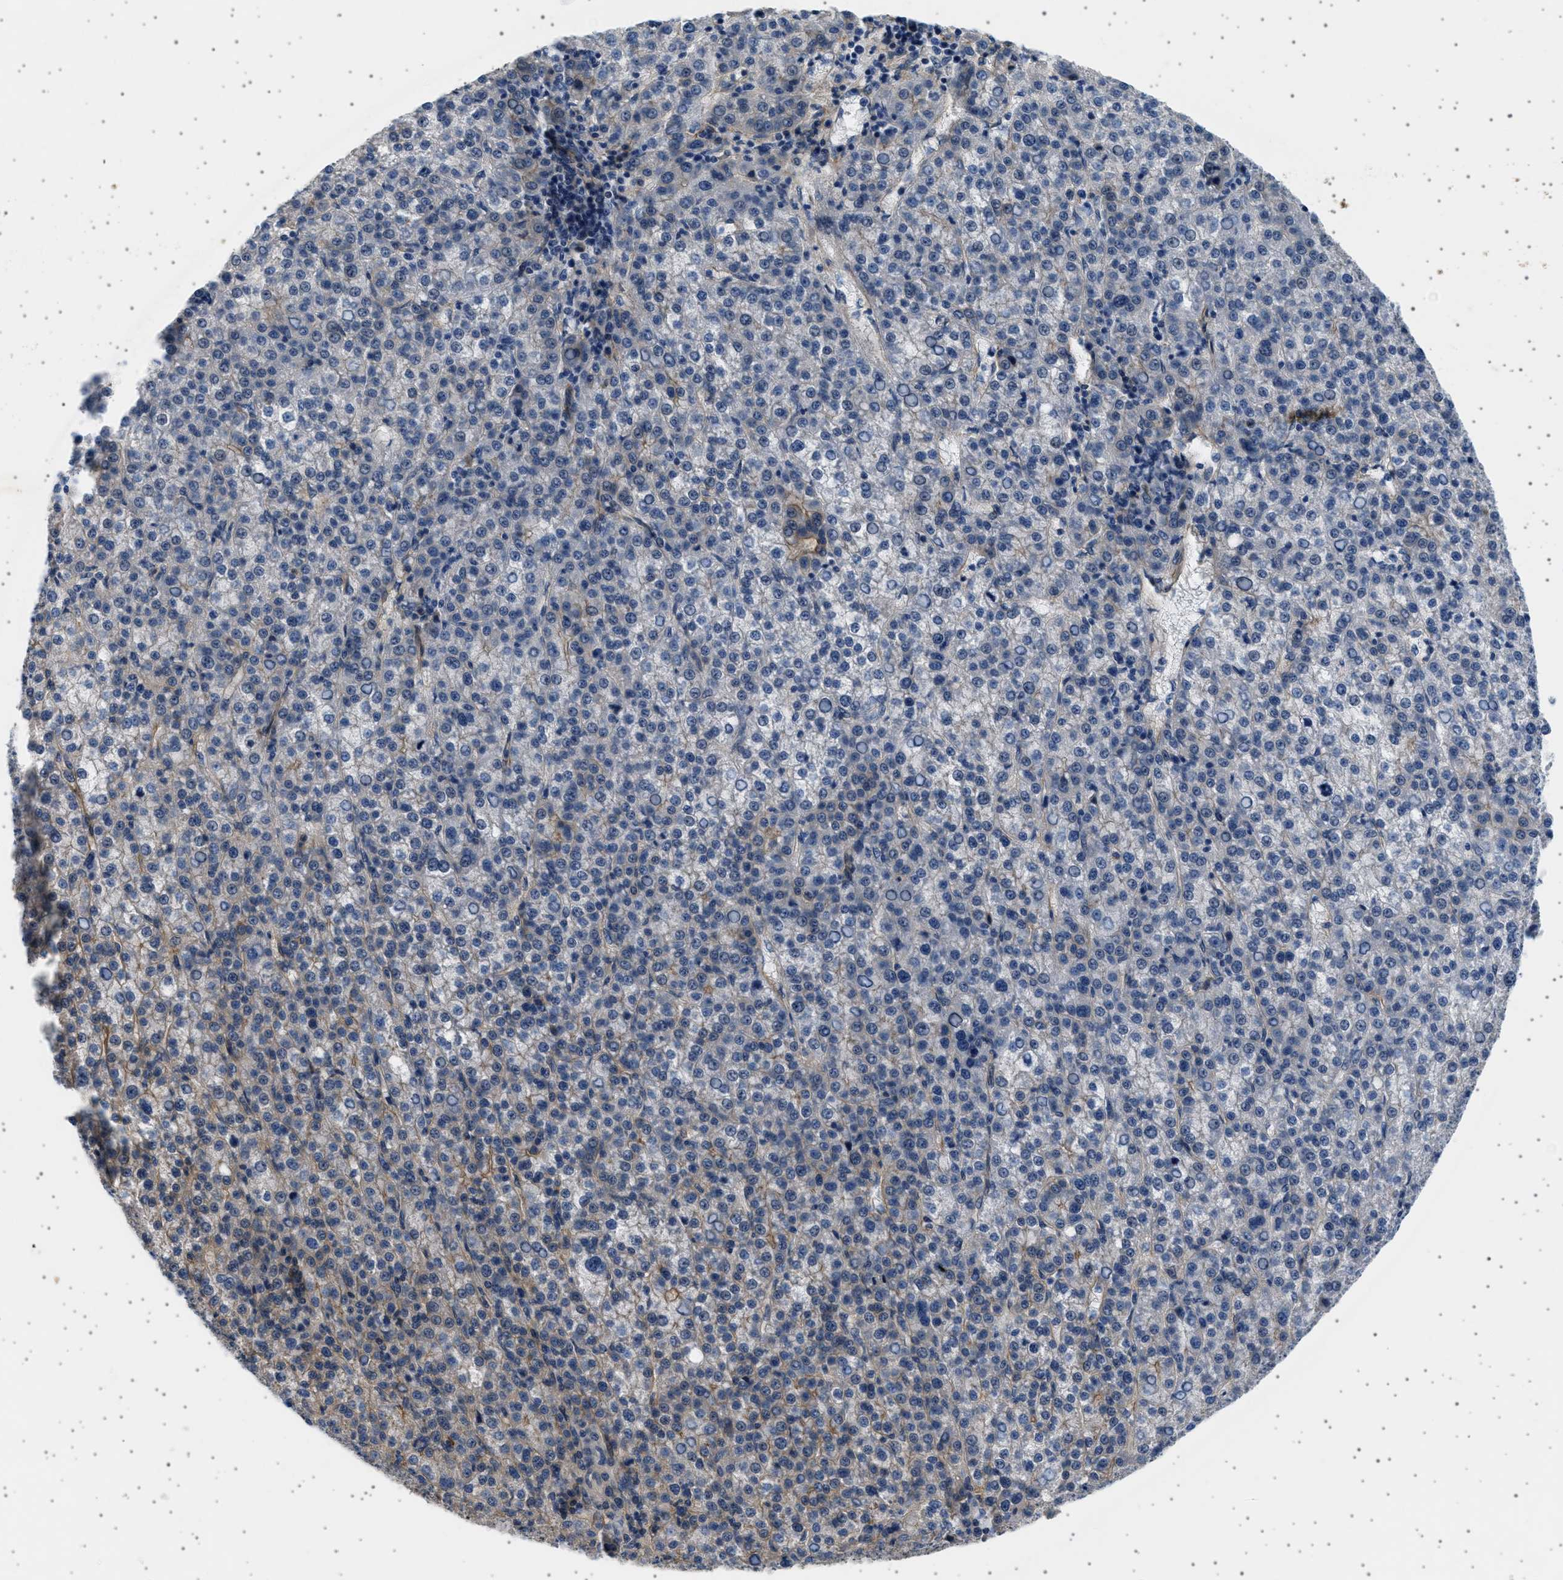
{"staining": {"intensity": "weak", "quantity": "<25%", "location": "cytoplasmic/membranous"}, "tissue": "liver cancer", "cell_type": "Tumor cells", "image_type": "cancer", "snomed": [{"axis": "morphology", "description": "Carcinoma, Hepatocellular, NOS"}, {"axis": "topography", "description": "Liver"}], "caption": "IHC of liver cancer shows no expression in tumor cells.", "gene": "PLPP6", "patient": {"sex": "female", "age": 58}}